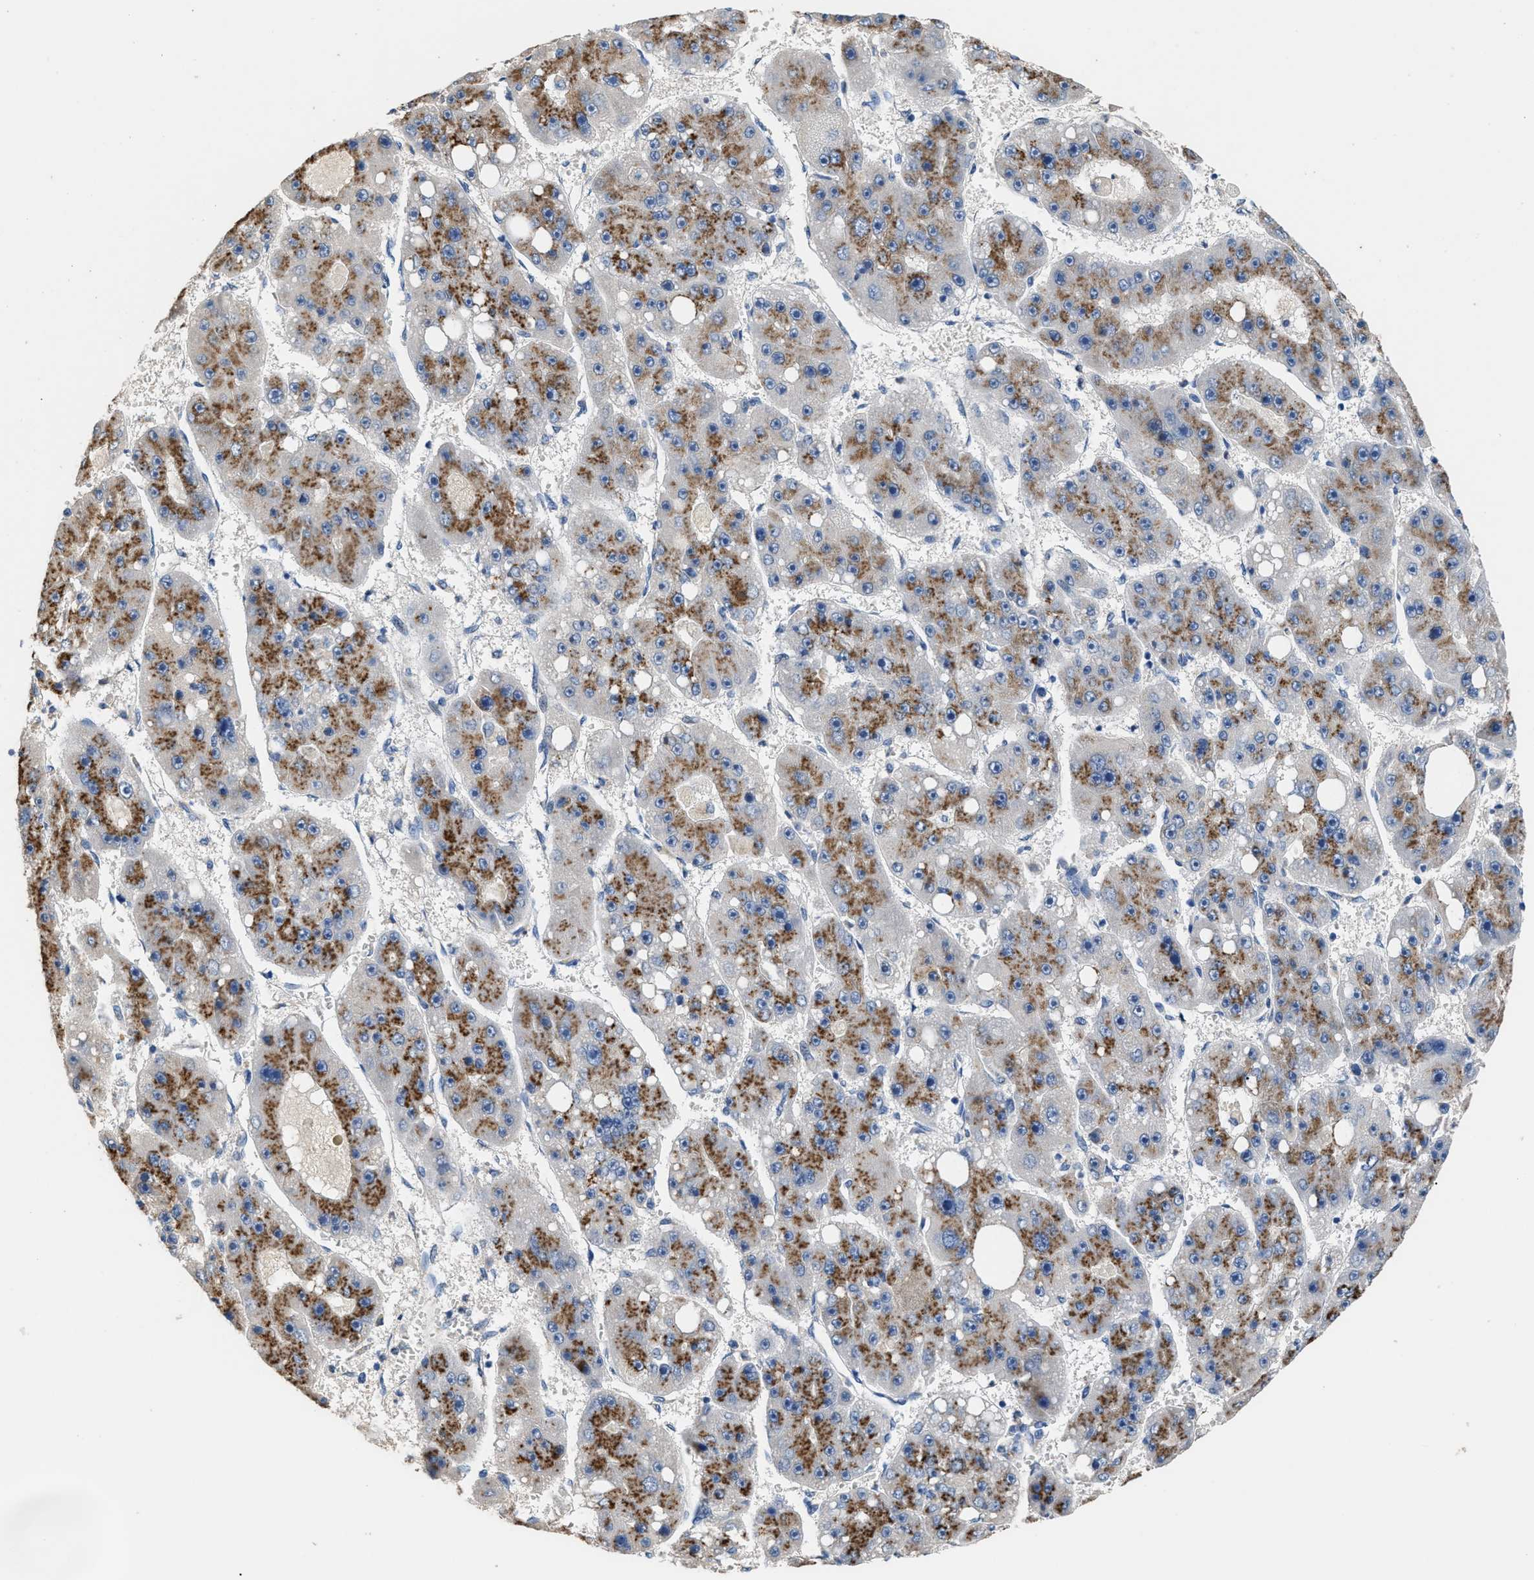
{"staining": {"intensity": "moderate", "quantity": ">75%", "location": "cytoplasmic/membranous"}, "tissue": "liver cancer", "cell_type": "Tumor cells", "image_type": "cancer", "snomed": [{"axis": "morphology", "description": "Carcinoma, Hepatocellular, NOS"}, {"axis": "topography", "description": "Liver"}], "caption": "This photomicrograph exhibits liver cancer stained with immunohistochemistry (IHC) to label a protein in brown. The cytoplasmic/membranous of tumor cells show moderate positivity for the protein. Nuclei are counter-stained blue.", "gene": "GOLM1", "patient": {"sex": "female", "age": 61}}